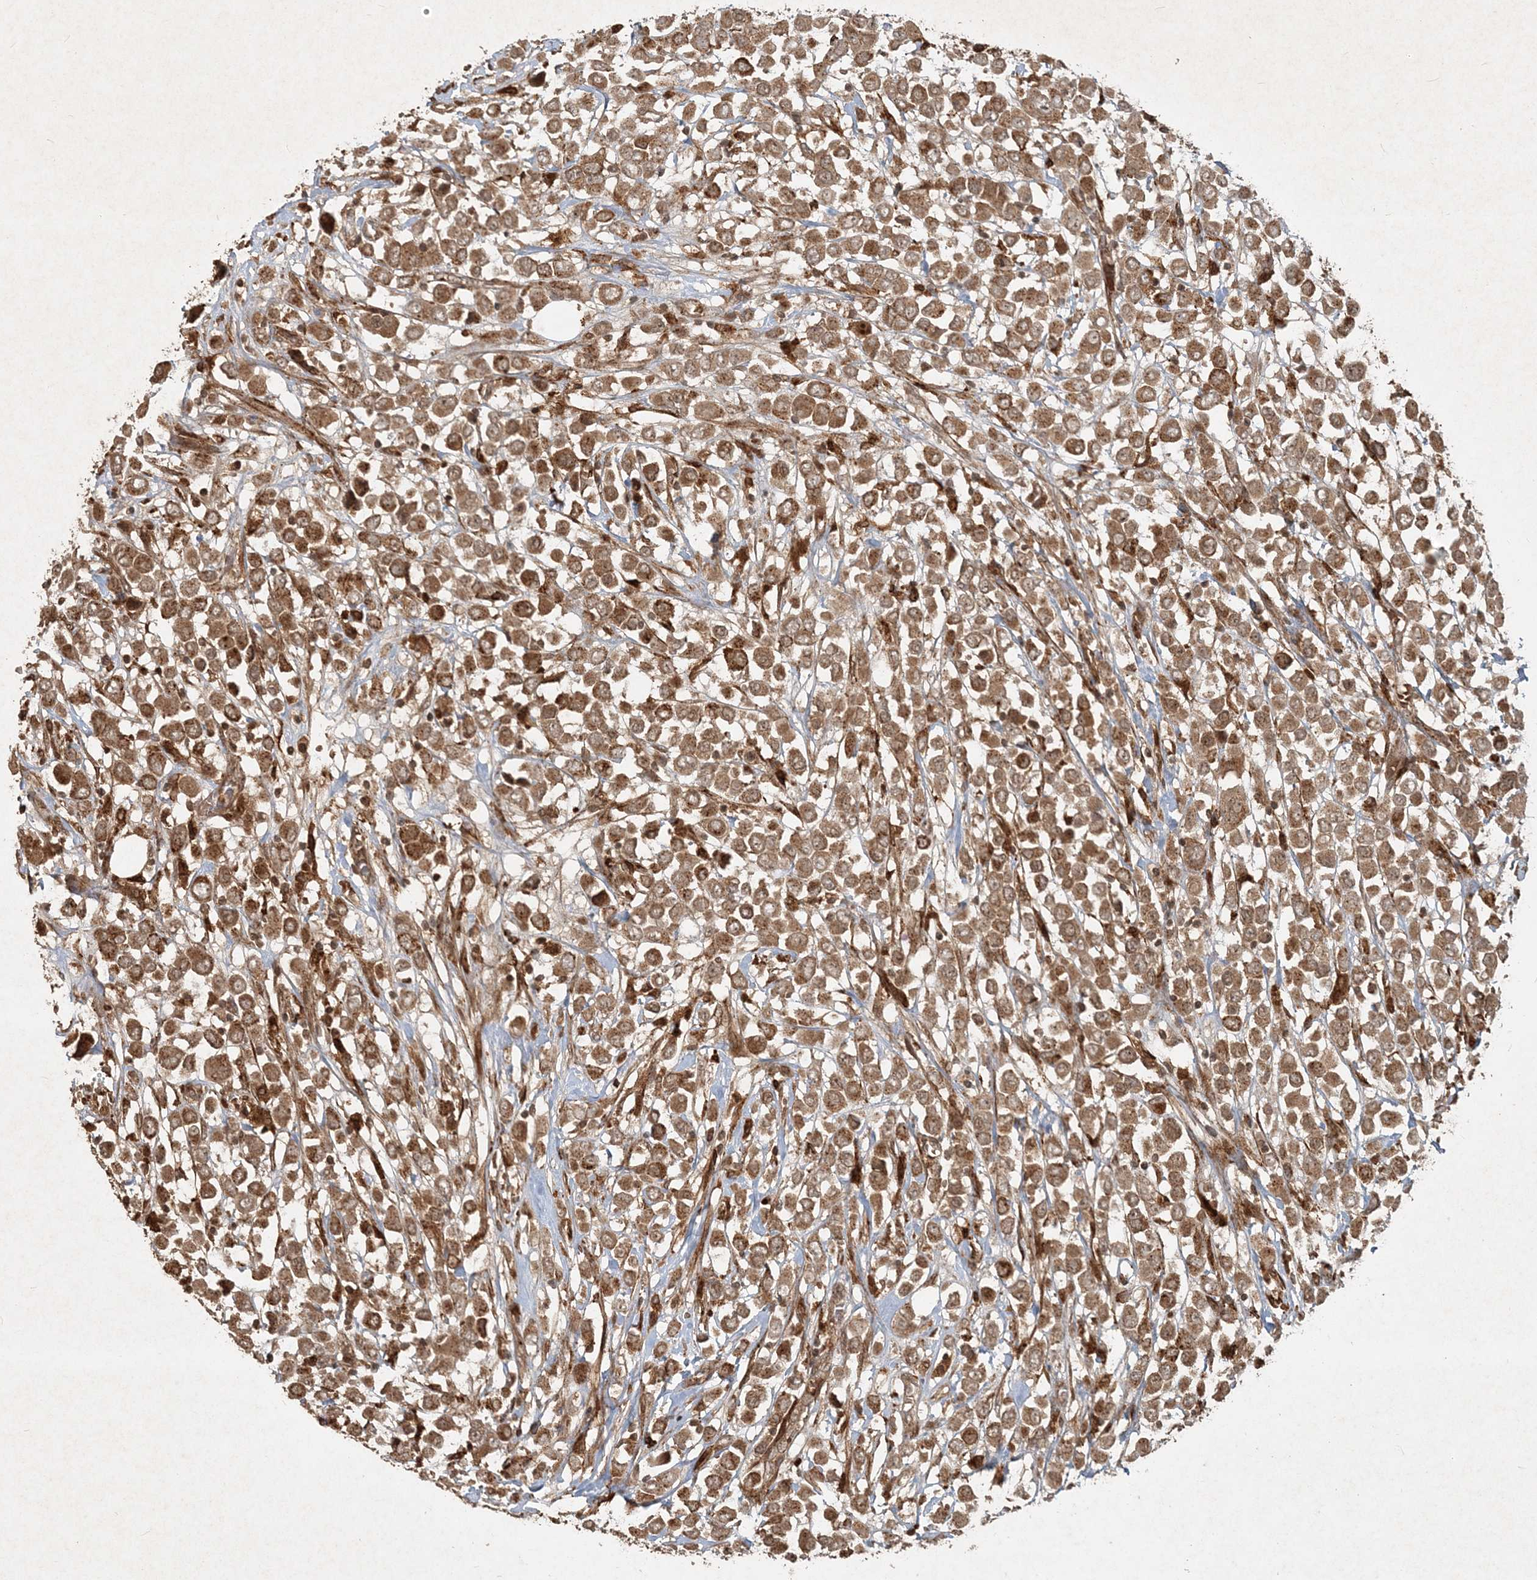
{"staining": {"intensity": "moderate", "quantity": ">75%", "location": "cytoplasmic/membranous"}, "tissue": "breast cancer", "cell_type": "Tumor cells", "image_type": "cancer", "snomed": [{"axis": "morphology", "description": "Duct carcinoma"}, {"axis": "topography", "description": "Breast"}], "caption": "Brown immunohistochemical staining in human breast infiltrating ductal carcinoma displays moderate cytoplasmic/membranous positivity in about >75% of tumor cells.", "gene": "NARS1", "patient": {"sex": "female", "age": 61}}